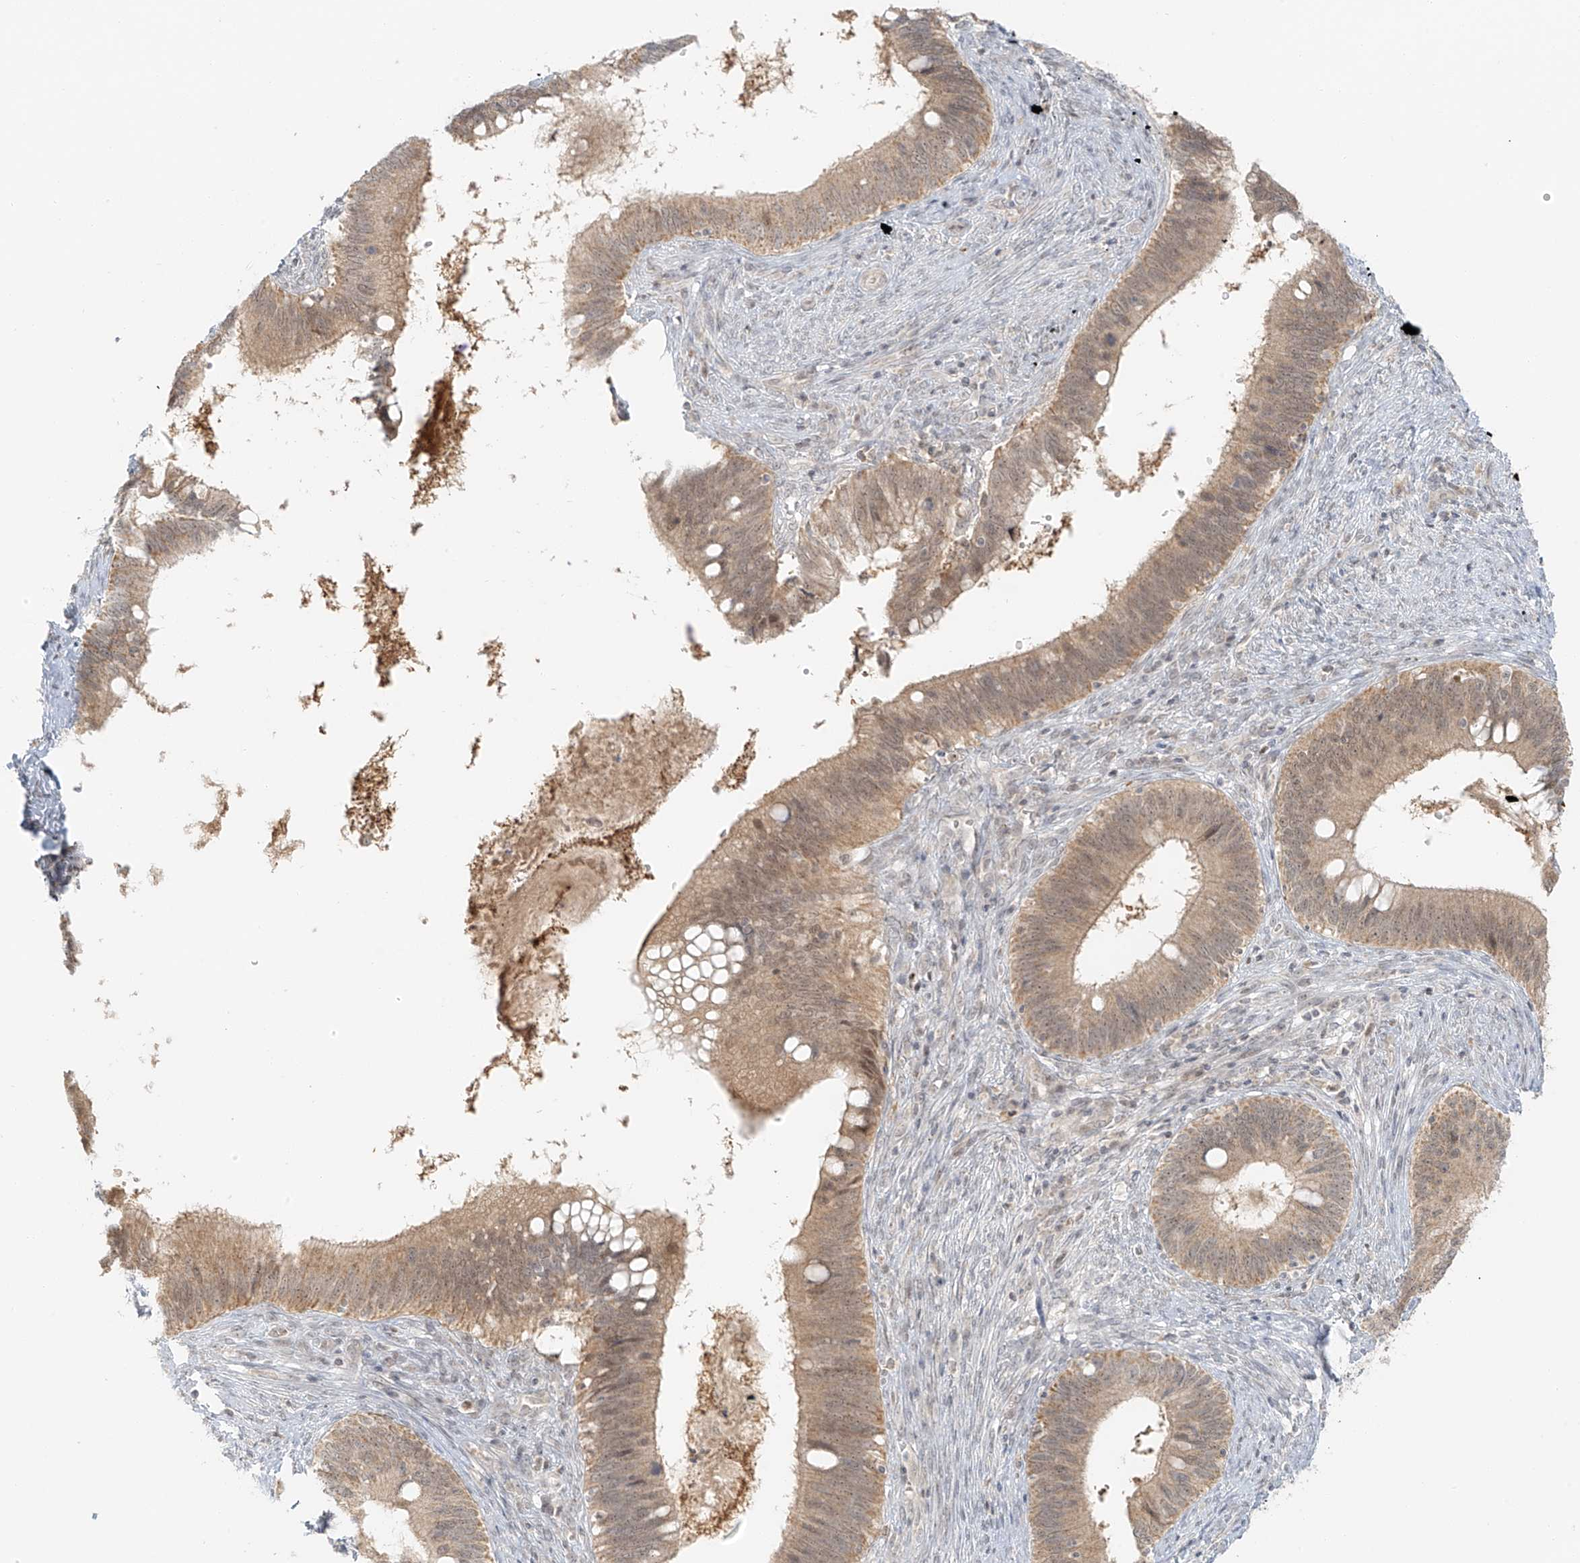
{"staining": {"intensity": "moderate", "quantity": ">75%", "location": "cytoplasmic/membranous"}, "tissue": "cervical cancer", "cell_type": "Tumor cells", "image_type": "cancer", "snomed": [{"axis": "morphology", "description": "Adenocarcinoma, NOS"}, {"axis": "topography", "description": "Cervix"}], "caption": "Immunohistochemistry (IHC) micrograph of cervical cancer stained for a protein (brown), which reveals medium levels of moderate cytoplasmic/membranous positivity in approximately >75% of tumor cells.", "gene": "MIPEP", "patient": {"sex": "female", "age": 42}}